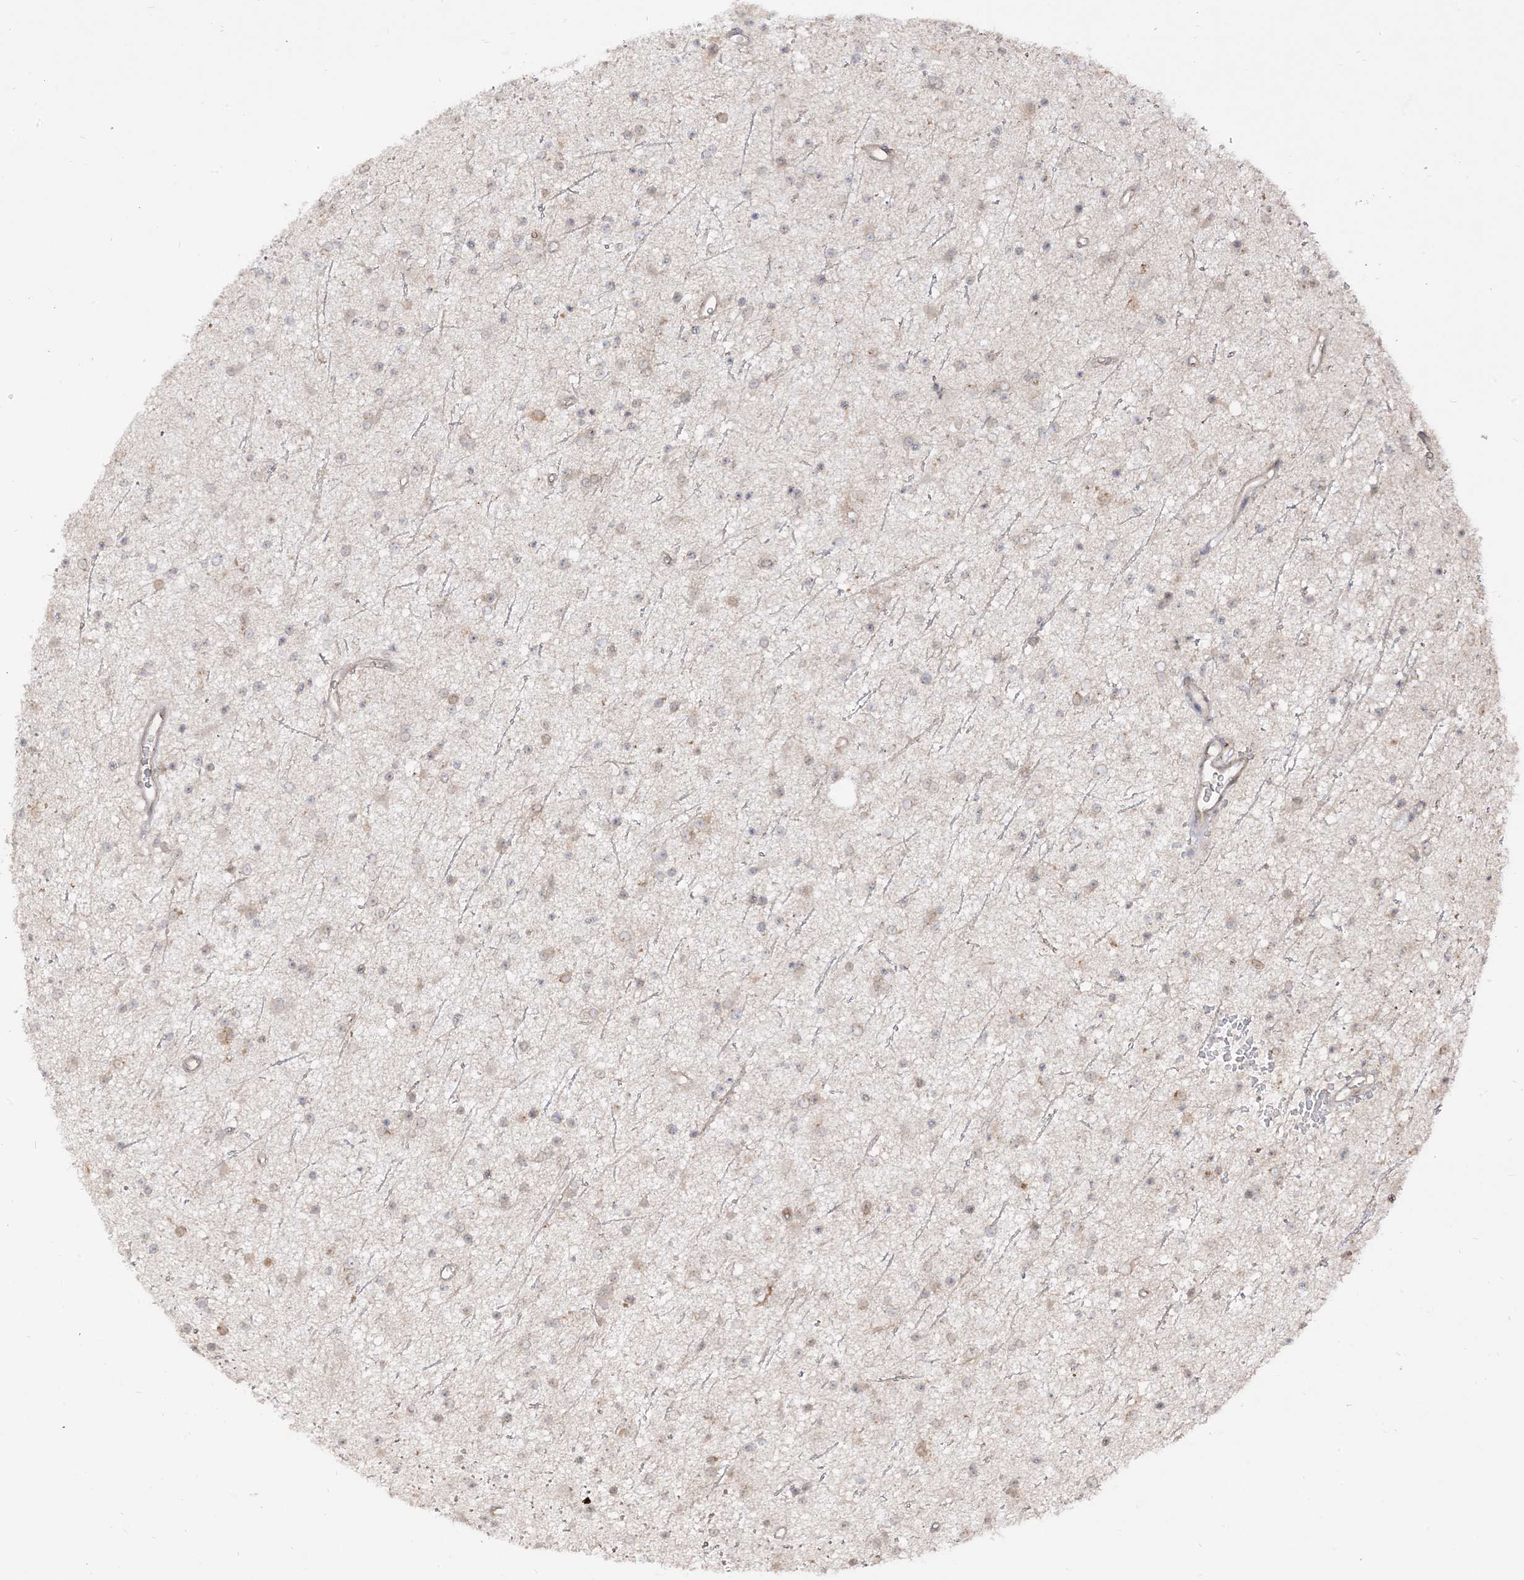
{"staining": {"intensity": "negative", "quantity": "none", "location": "none"}, "tissue": "glioma", "cell_type": "Tumor cells", "image_type": "cancer", "snomed": [{"axis": "morphology", "description": "Glioma, malignant, Low grade"}, {"axis": "topography", "description": "Cerebral cortex"}], "caption": "This is an IHC micrograph of glioma. There is no staining in tumor cells.", "gene": "TBCC", "patient": {"sex": "female", "age": 39}}